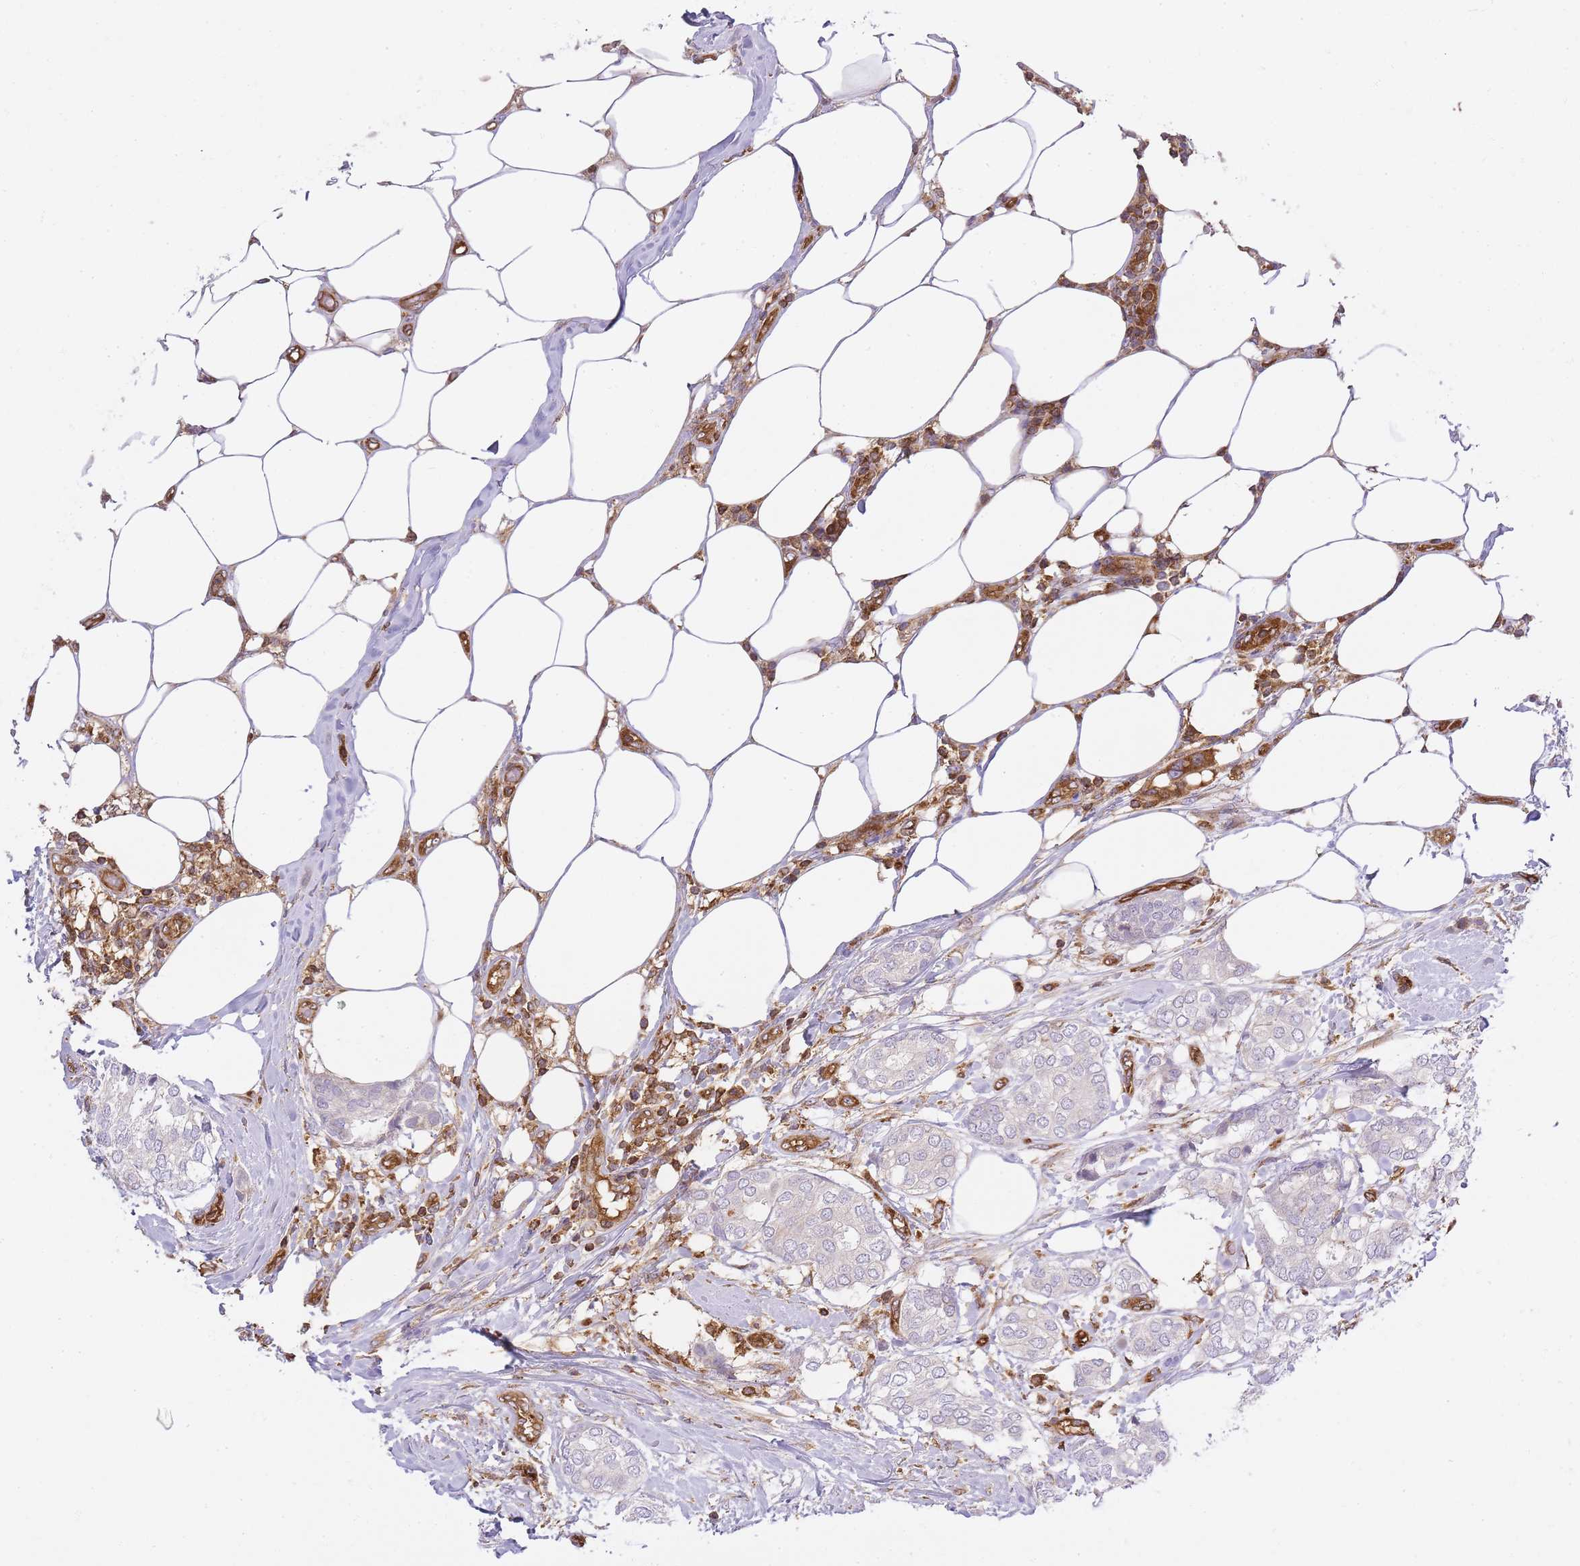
{"staining": {"intensity": "negative", "quantity": "none", "location": "none"}, "tissue": "breast cancer", "cell_type": "Tumor cells", "image_type": "cancer", "snomed": [{"axis": "morphology", "description": "Duct carcinoma"}, {"axis": "topography", "description": "Breast"}], "caption": "Photomicrograph shows no significant protein positivity in tumor cells of breast cancer. (DAB (3,3'-diaminobenzidine) immunohistochemistry, high magnification).", "gene": "MSN", "patient": {"sex": "female", "age": 73}}